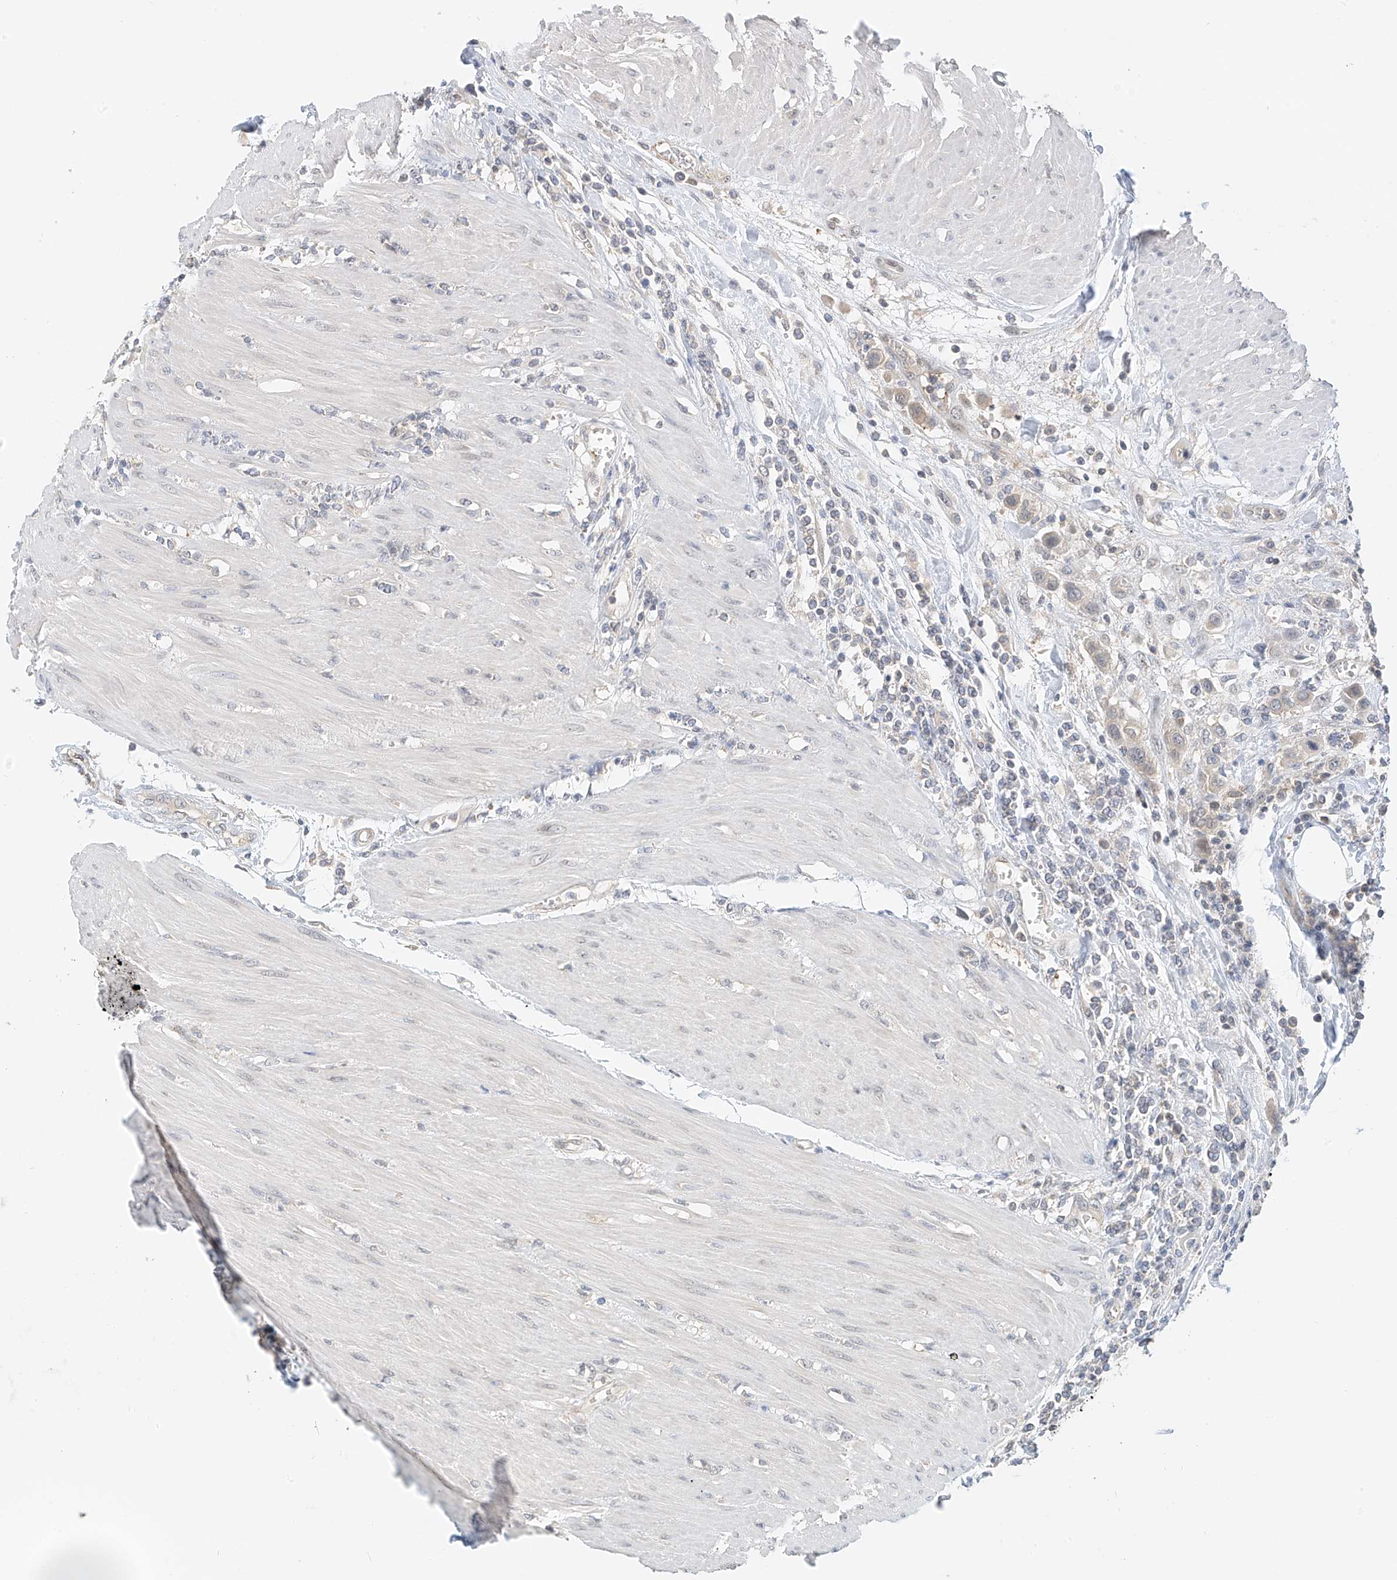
{"staining": {"intensity": "weak", "quantity": "<25%", "location": "cytoplasmic/membranous"}, "tissue": "urothelial cancer", "cell_type": "Tumor cells", "image_type": "cancer", "snomed": [{"axis": "morphology", "description": "Urothelial carcinoma, High grade"}, {"axis": "topography", "description": "Urinary bladder"}], "caption": "Urothelial cancer was stained to show a protein in brown. There is no significant expression in tumor cells.", "gene": "PPA2", "patient": {"sex": "male", "age": 50}}